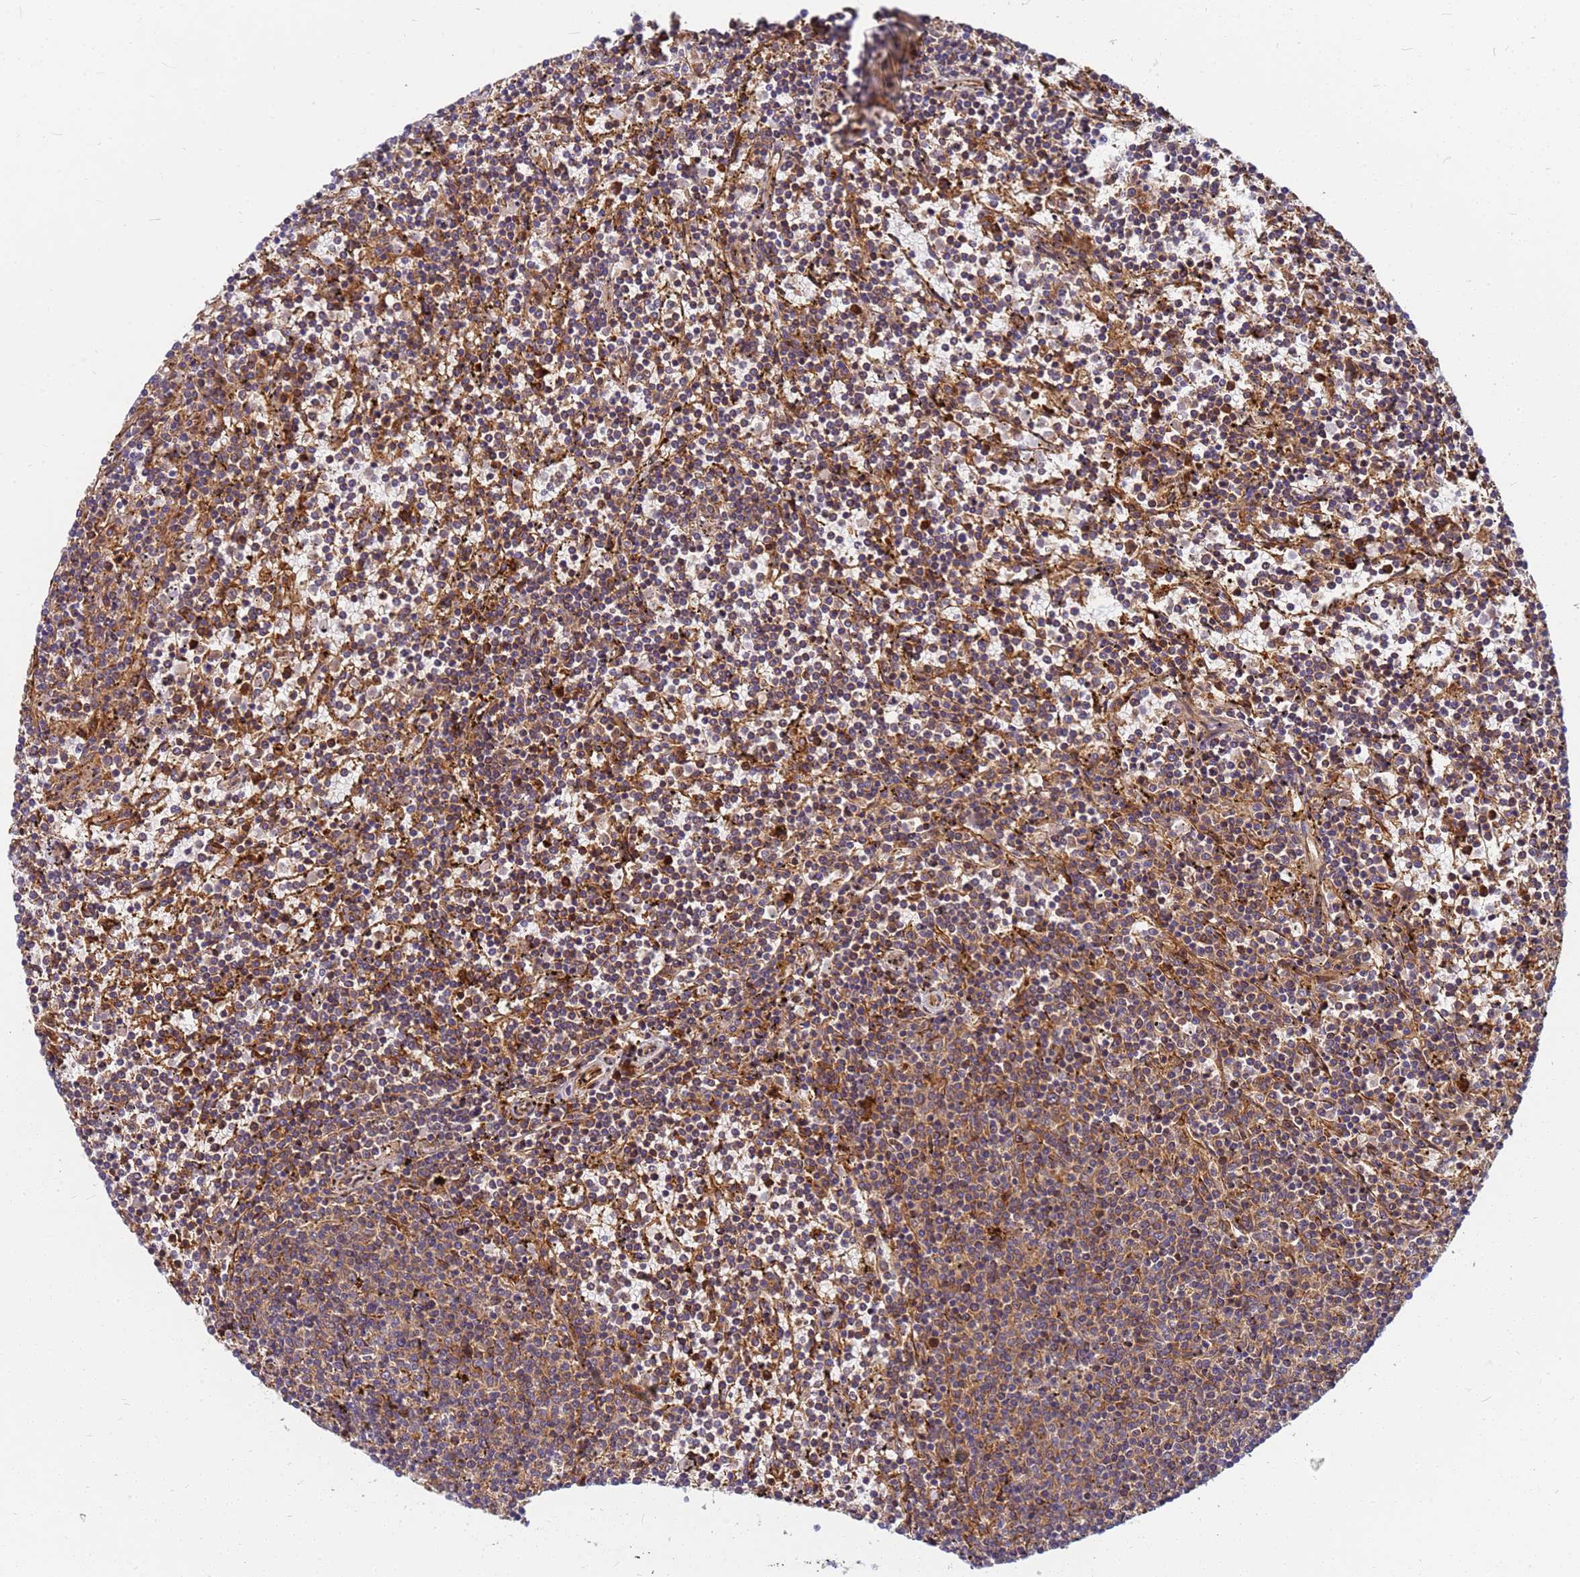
{"staining": {"intensity": "weak", "quantity": ">75%", "location": "cytoplasmic/membranous"}, "tissue": "lymphoma", "cell_type": "Tumor cells", "image_type": "cancer", "snomed": [{"axis": "morphology", "description": "Malignant lymphoma, non-Hodgkin's type, Low grade"}, {"axis": "topography", "description": "Spleen"}], "caption": "DAB (3,3'-diaminobenzidine) immunohistochemical staining of low-grade malignant lymphoma, non-Hodgkin's type displays weak cytoplasmic/membranous protein staining in approximately >75% of tumor cells. Using DAB (3,3'-diaminobenzidine) (brown) and hematoxylin (blue) stains, captured at high magnification using brightfield microscopy.", "gene": "C2CD5", "patient": {"sex": "female", "age": 50}}